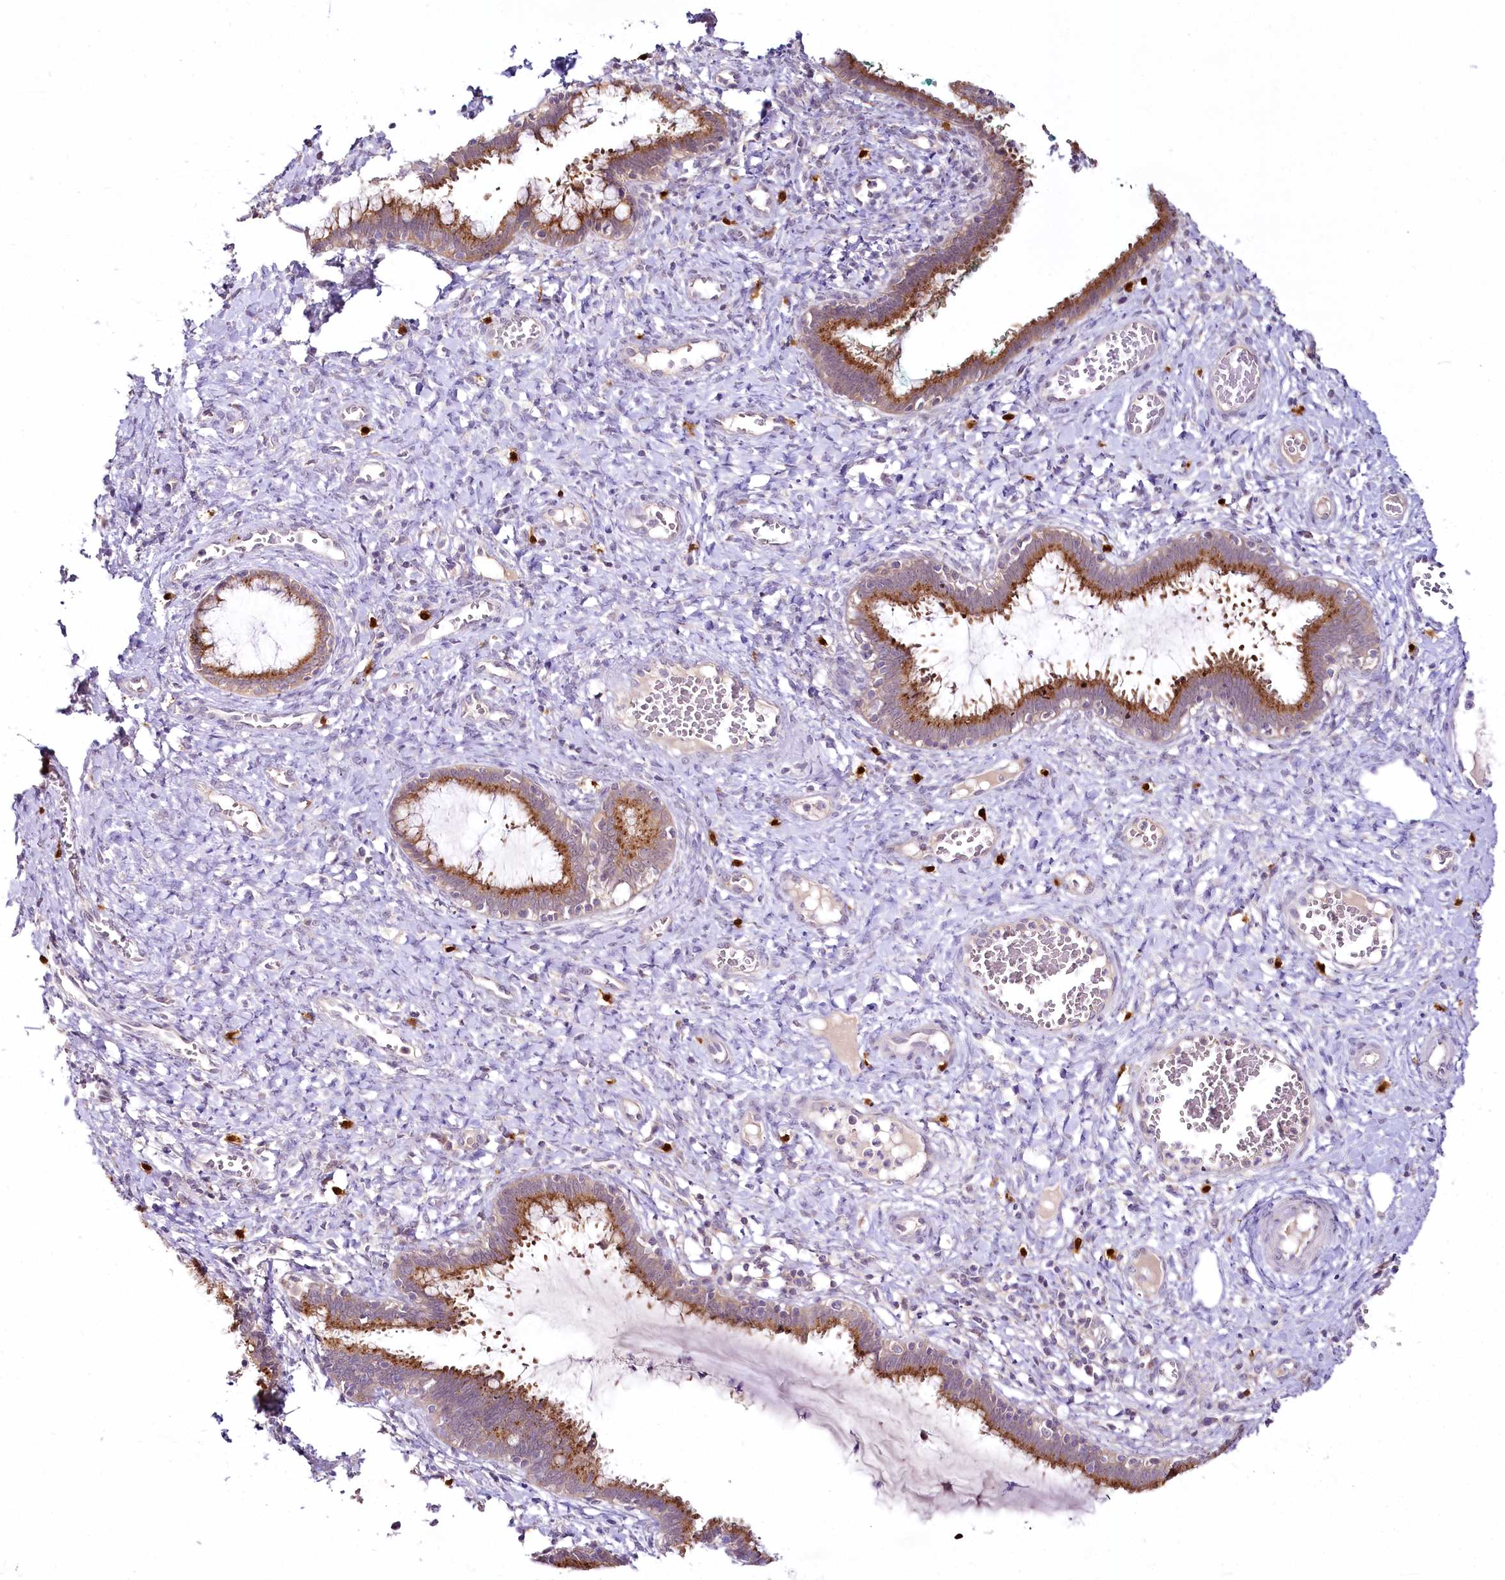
{"staining": {"intensity": "moderate", "quantity": ">75%", "location": "cytoplasmic/membranous"}, "tissue": "cervix", "cell_type": "Glandular cells", "image_type": "normal", "snomed": [{"axis": "morphology", "description": "Normal tissue, NOS"}, {"axis": "morphology", "description": "Adenocarcinoma, NOS"}, {"axis": "topography", "description": "Cervix"}], "caption": "Glandular cells show moderate cytoplasmic/membranous positivity in approximately >75% of cells in unremarkable cervix. (DAB = brown stain, brightfield microscopy at high magnification).", "gene": "VWA5A", "patient": {"sex": "female", "age": 29}}